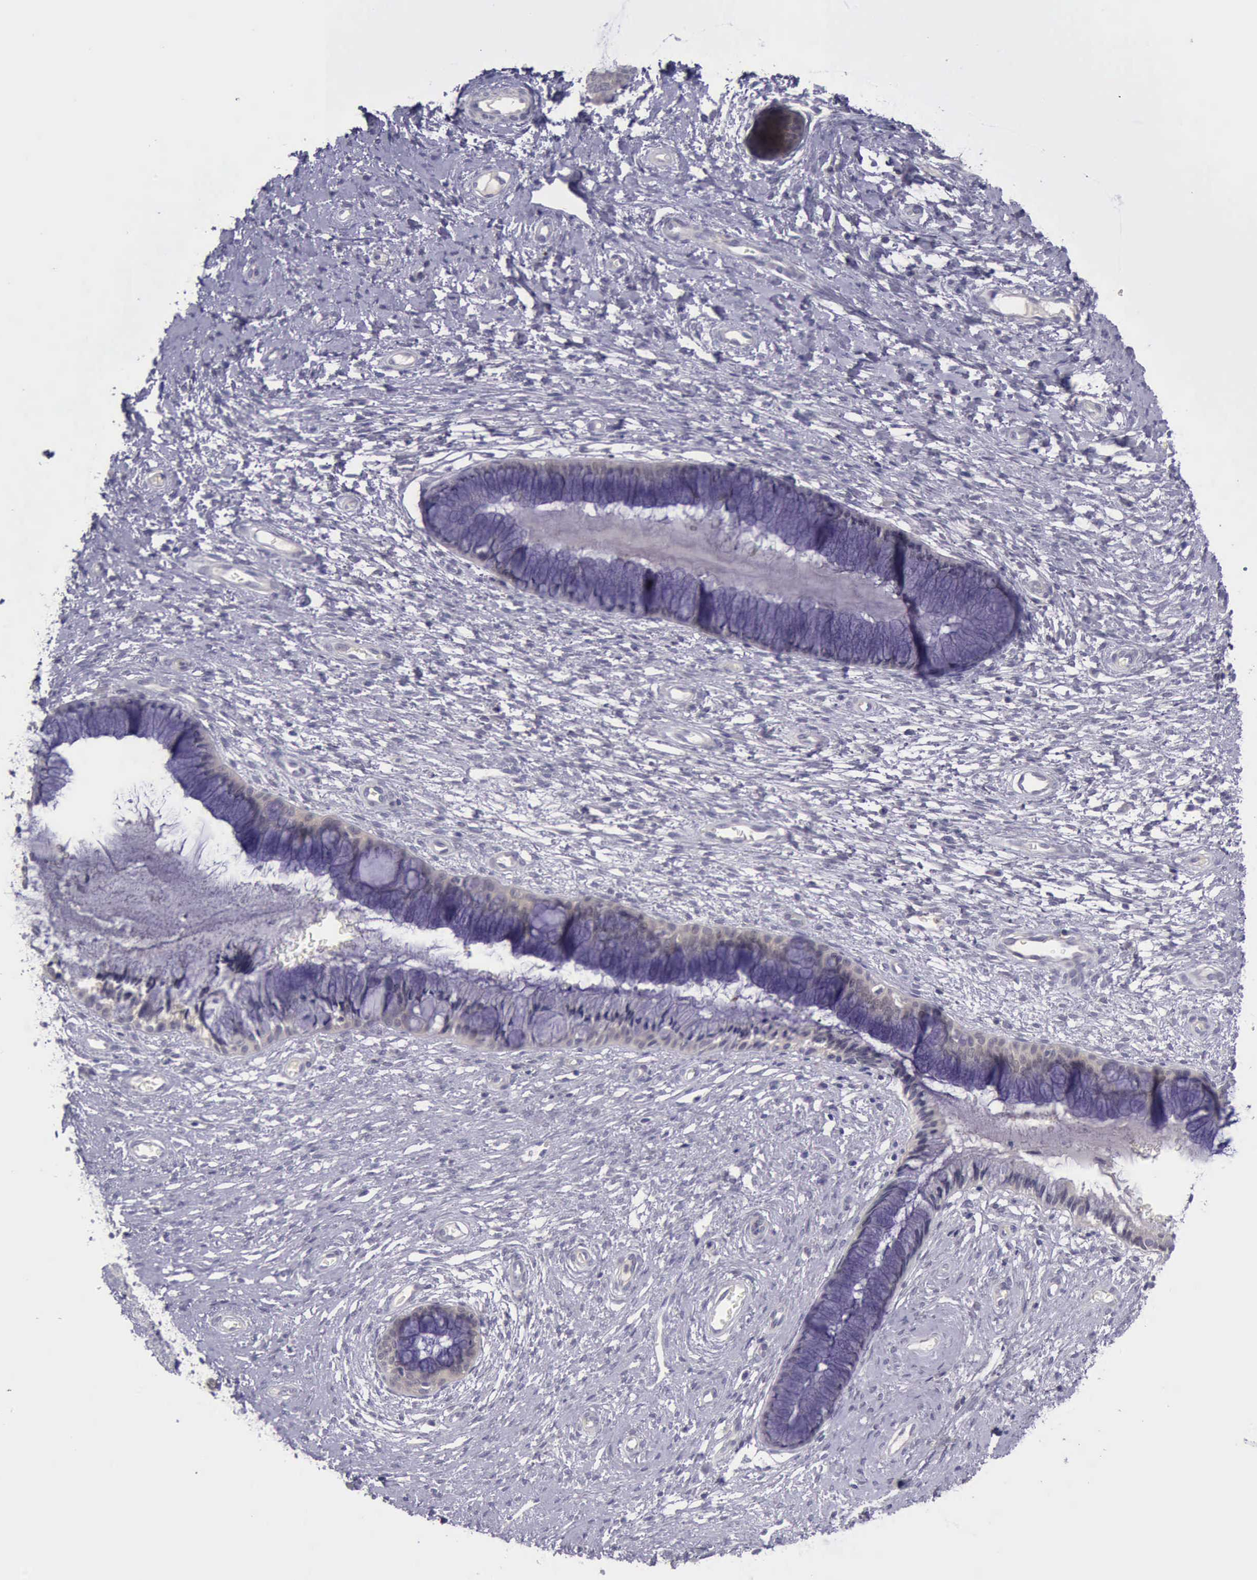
{"staining": {"intensity": "negative", "quantity": "none", "location": "none"}, "tissue": "cervix", "cell_type": "Glandular cells", "image_type": "normal", "snomed": [{"axis": "morphology", "description": "Normal tissue, NOS"}, {"axis": "topography", "description": "Cervix"}], "caption": "This is an immunohistochemistry image of unremarkable human cervix. There is no expression in glandular cells.", "gene": "ARNT2", "patient": {"sex": "female", "age": 27}}